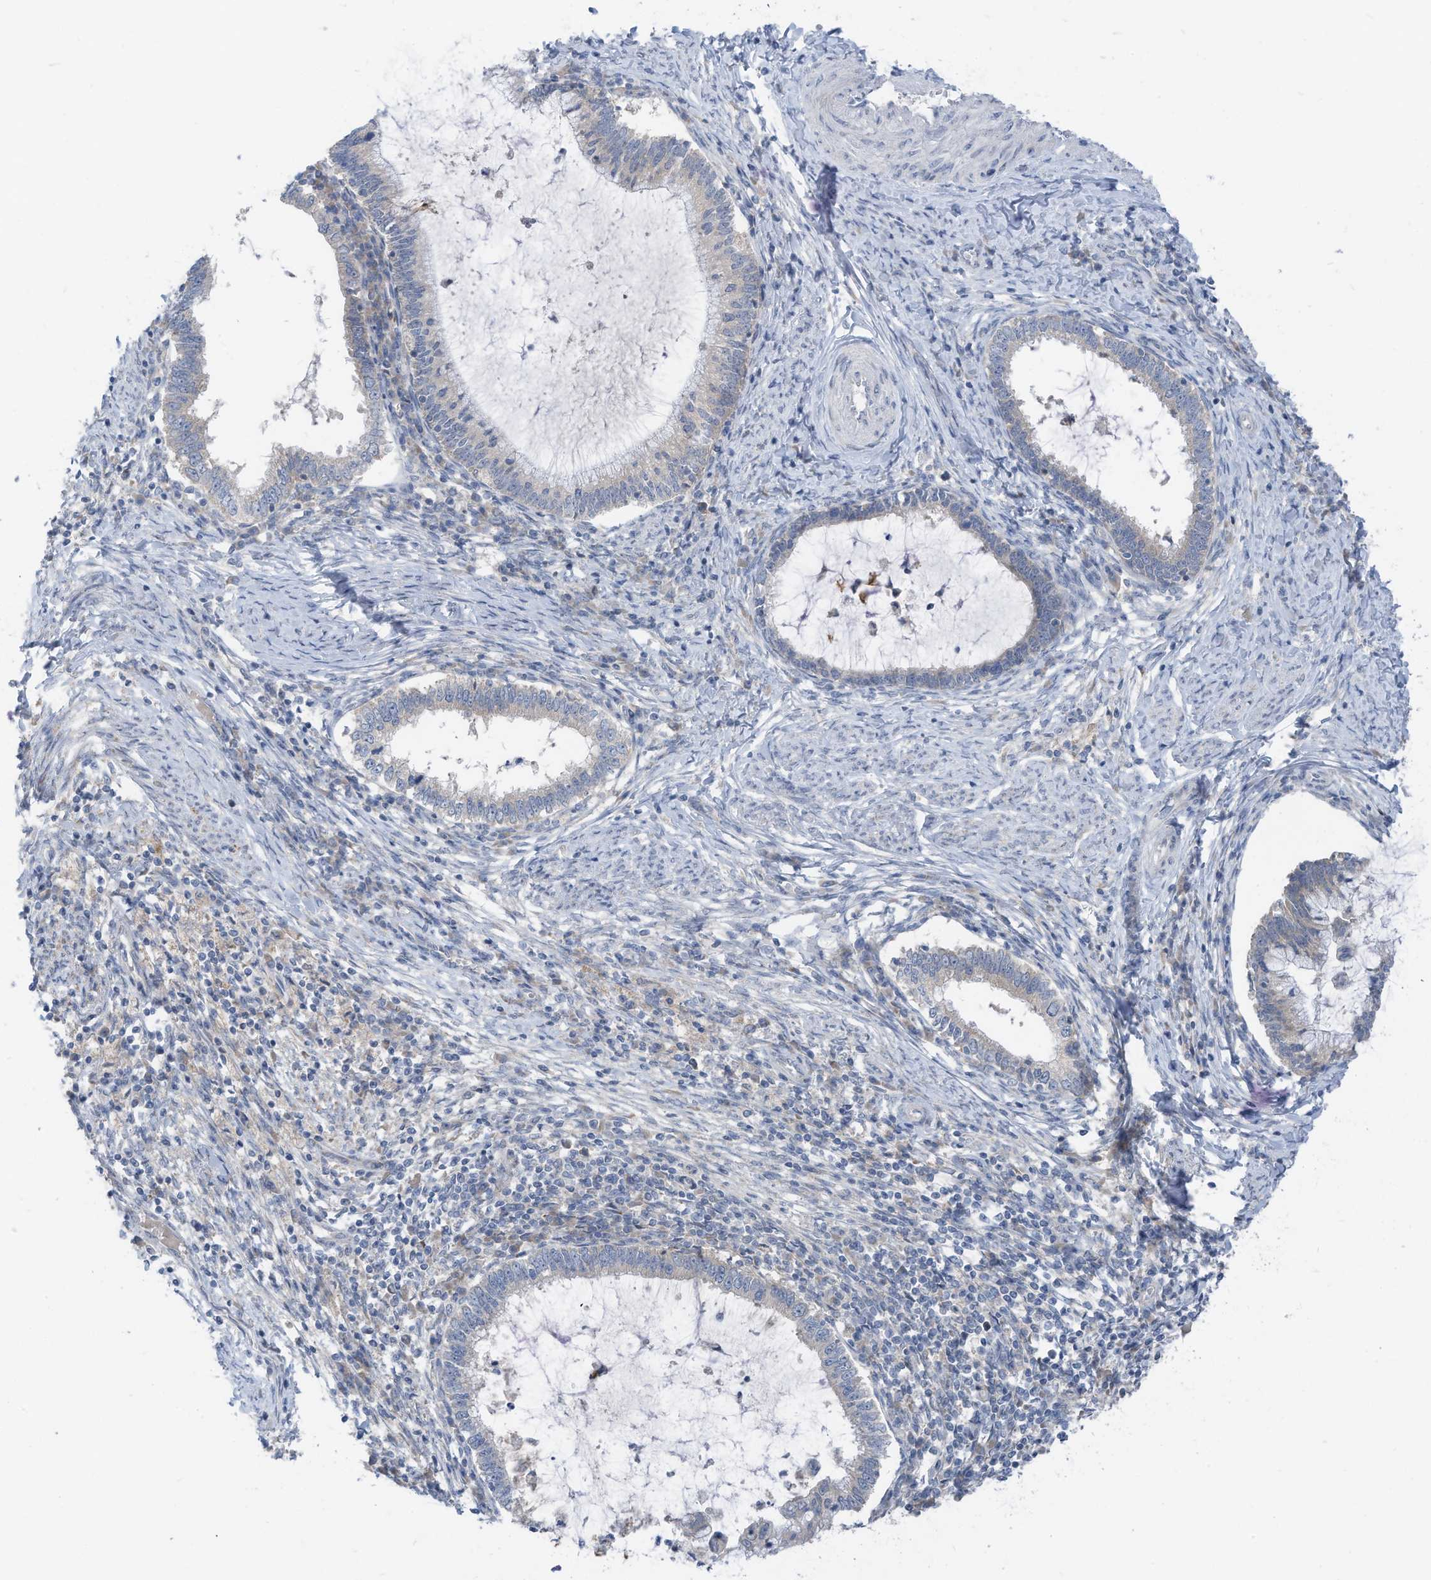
{"staining": {"intensity": "negative", "quantity": "none", "location": "none"}, "tissue": "cervical cancer", "cell_type": "Tumor cells", "image_type": "cancer", "snomed": [{"axis": "morphology", "description": "Adenocarcinoma, NOS"}, {"axis": "topography", "description": "Cervix"}], "caption": "Cervical adenocarcinoma stained for a protein using immunohistochemistry (IHC) displays no expression tumor cells.", "gene": "LDAH", "patient": {"sex": "female", "age": 36}}